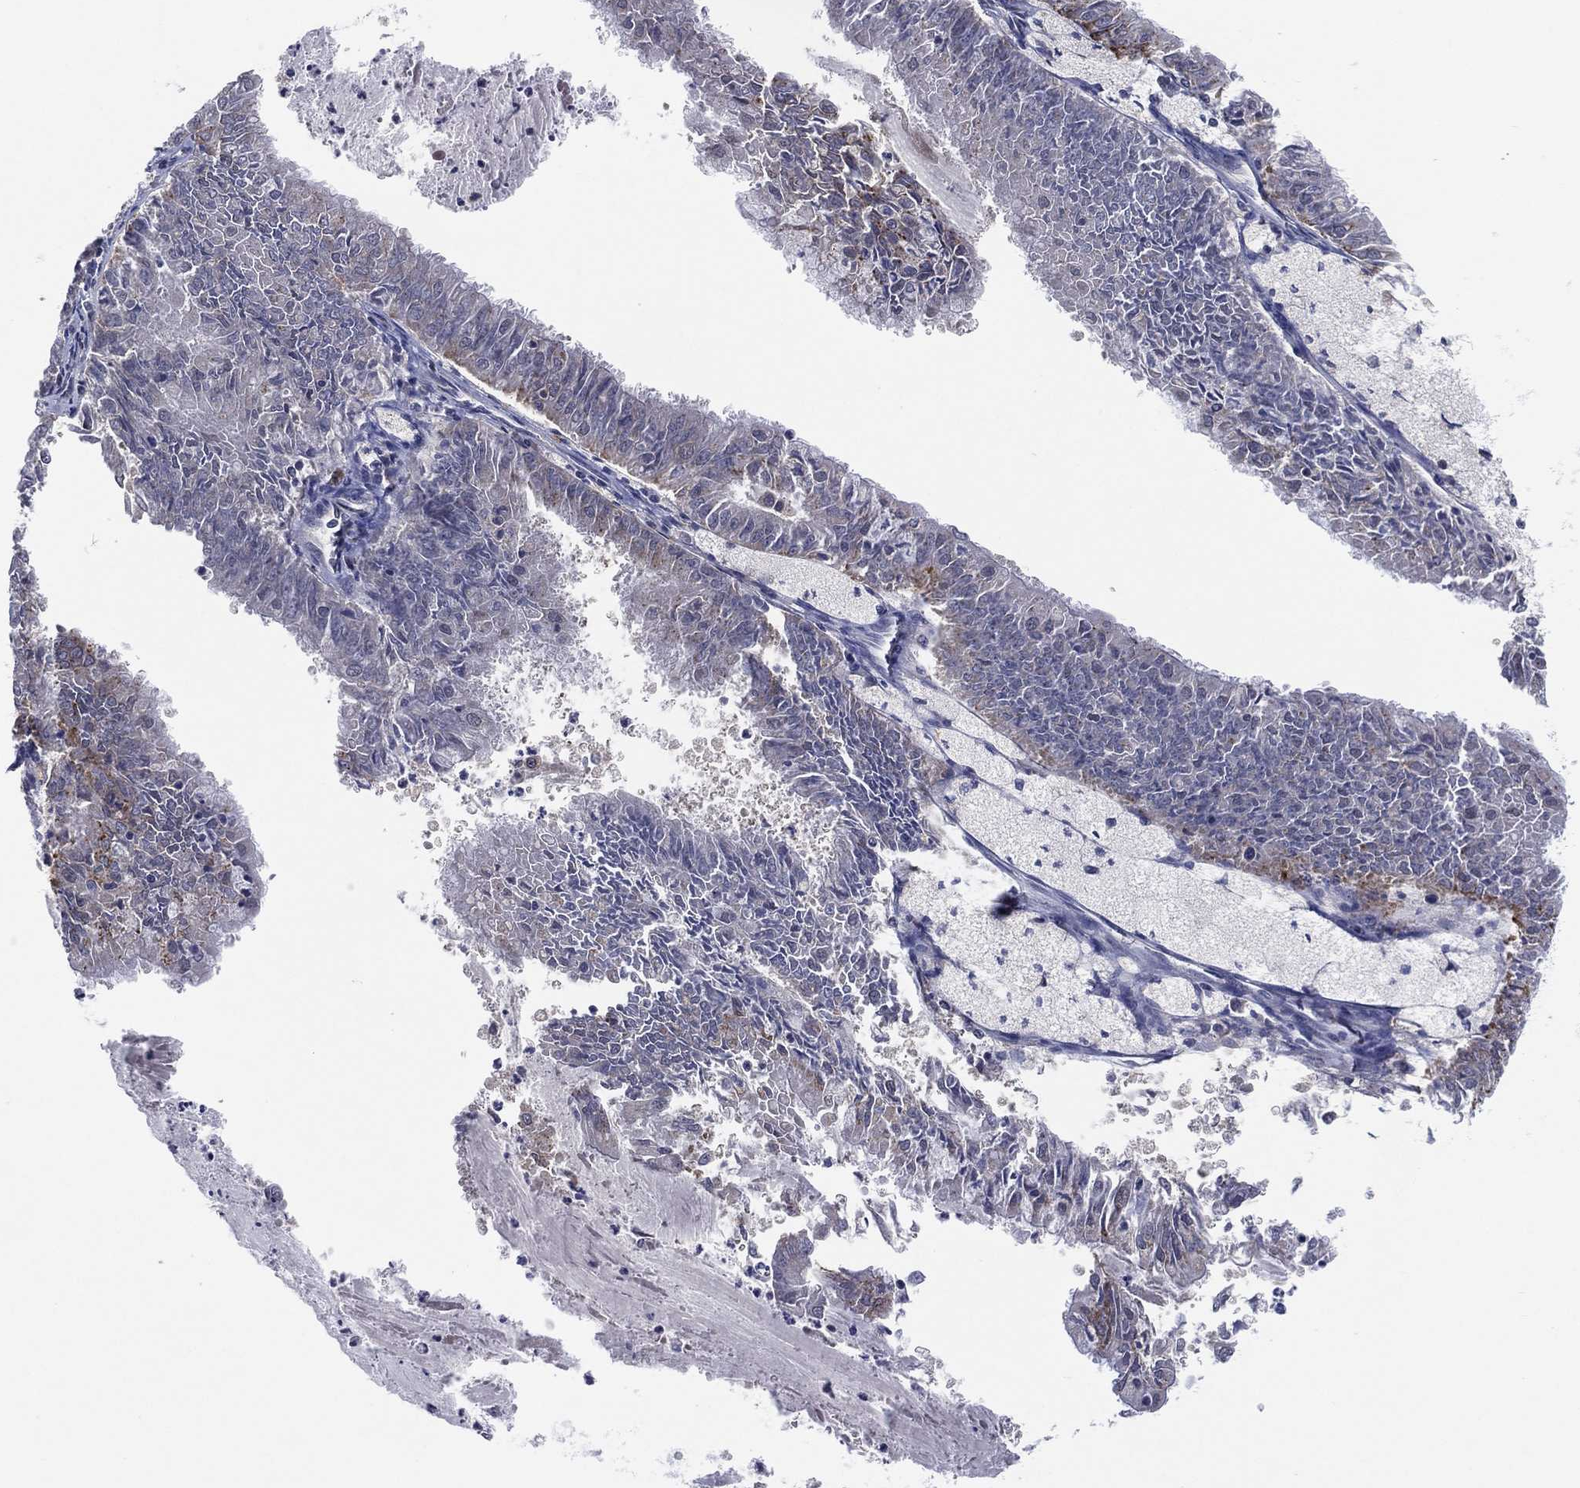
{"staining": {"intensity": "negative", "quantity": "none", "location": "none"}, "tissue": "endometrial cancer", "cell_type": "Tumor cells", "image_type": "cancer", "snomed": [{"axis": "morphology", "description": "Adenocarcinoma, NOS"}, {"axis": "topography", "description": "Endometrium"}], "caption": "IHC image of endometrial adenocarcinoma stained for a protein (brown), which shows no staining in tumor cells.", "gene": "FAM104A", "patient": {"sex": "female", "age": 57}}